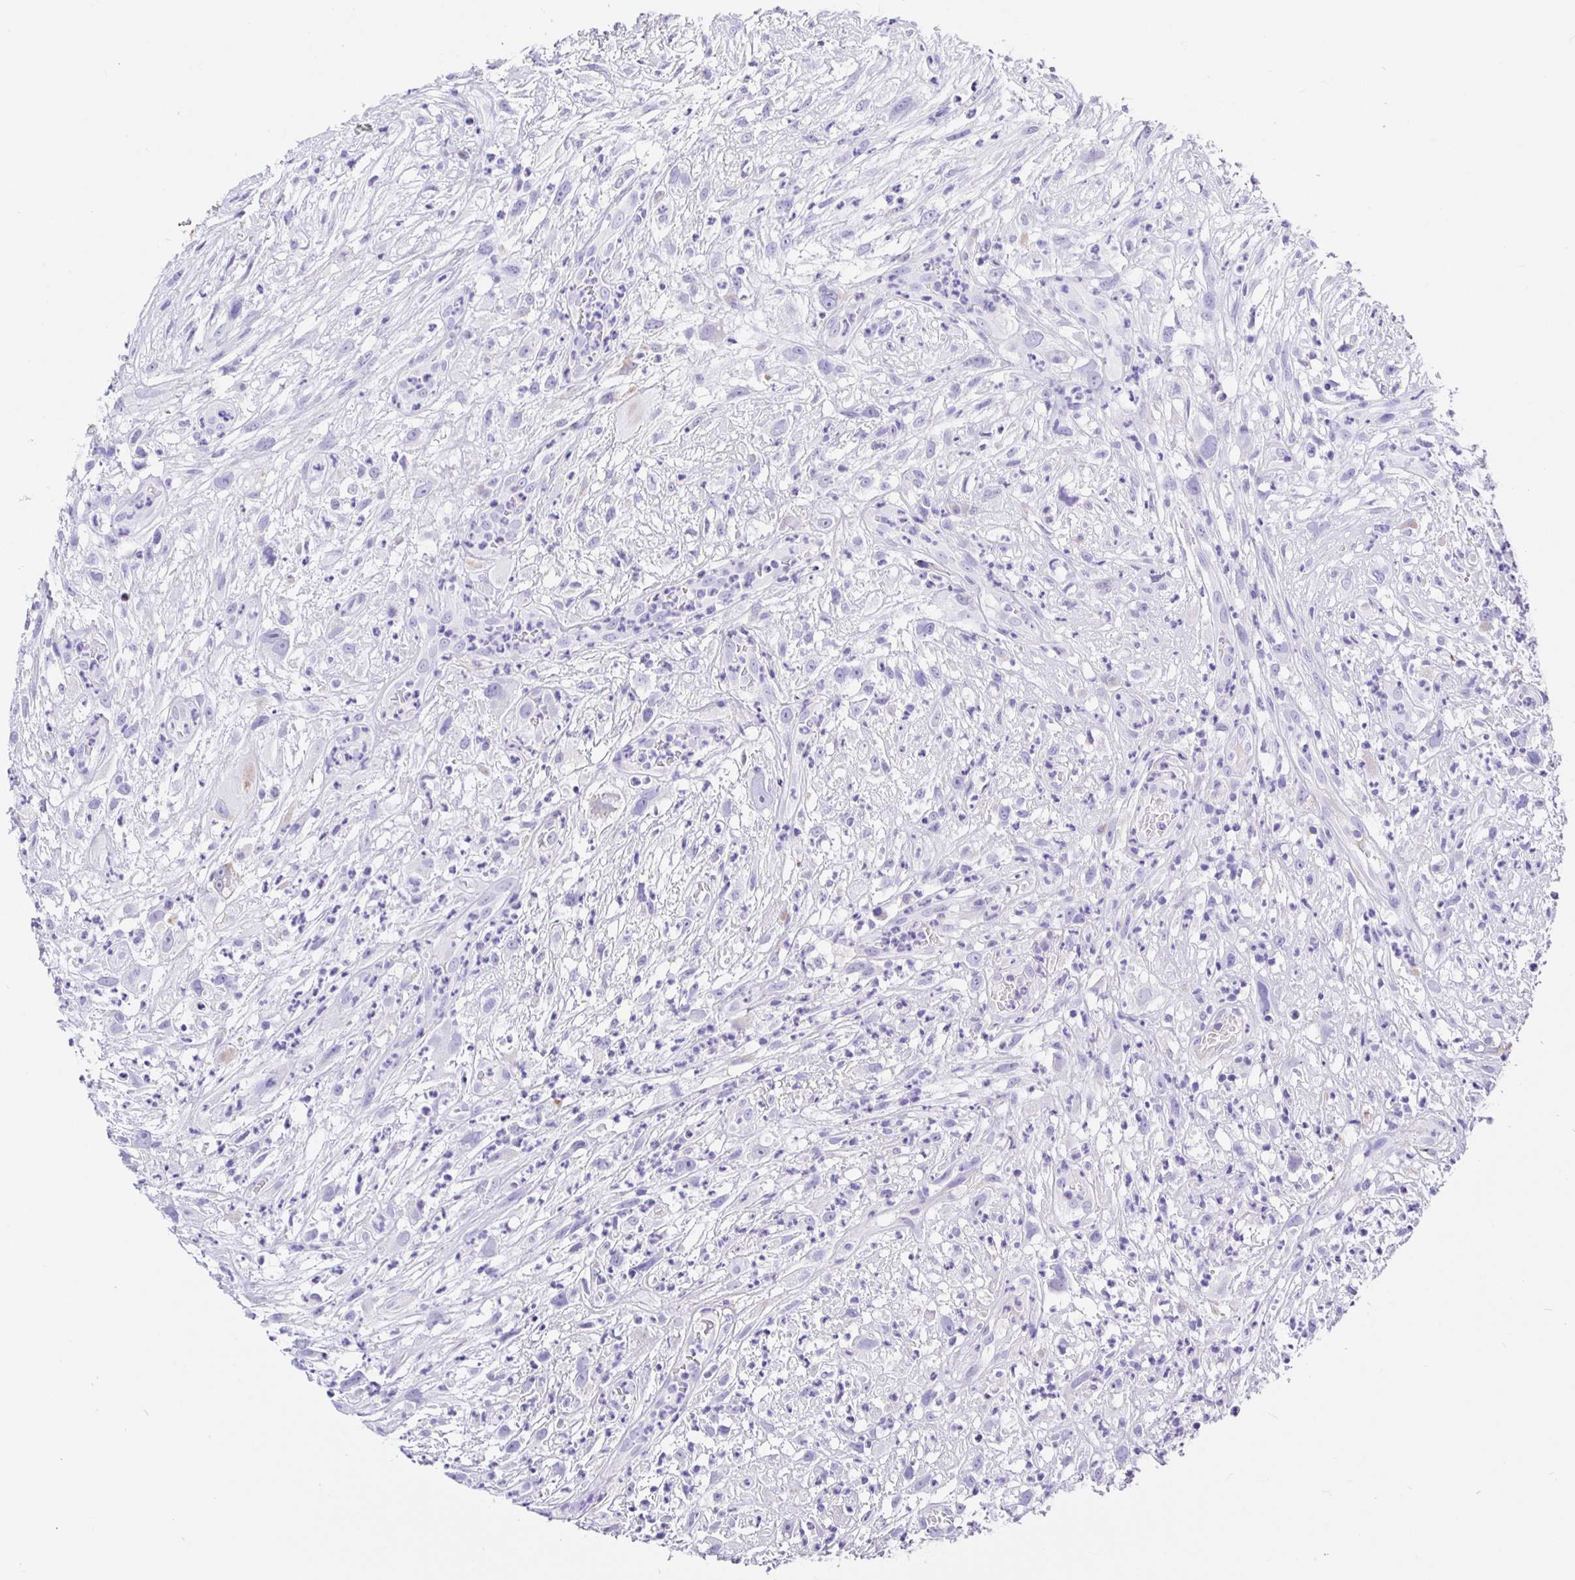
{"staining": {"intensity": "negative", "quantity": "none", "location": "none"}, "tissue": "head and neck cancer", "cell_type": "Tumor cells", "image_type": "cancer", "snomed": [{"axis": "morphology", "description": "Squamous cell carcinoma, NOS"}, {"axis": "topography", "description": "Head-Neck"}], "caption": "Tumor cells show no significant protein staining in head and neck cancer.", "gene": "MAOA", "patient": {"sex": "male", "age": 65}}